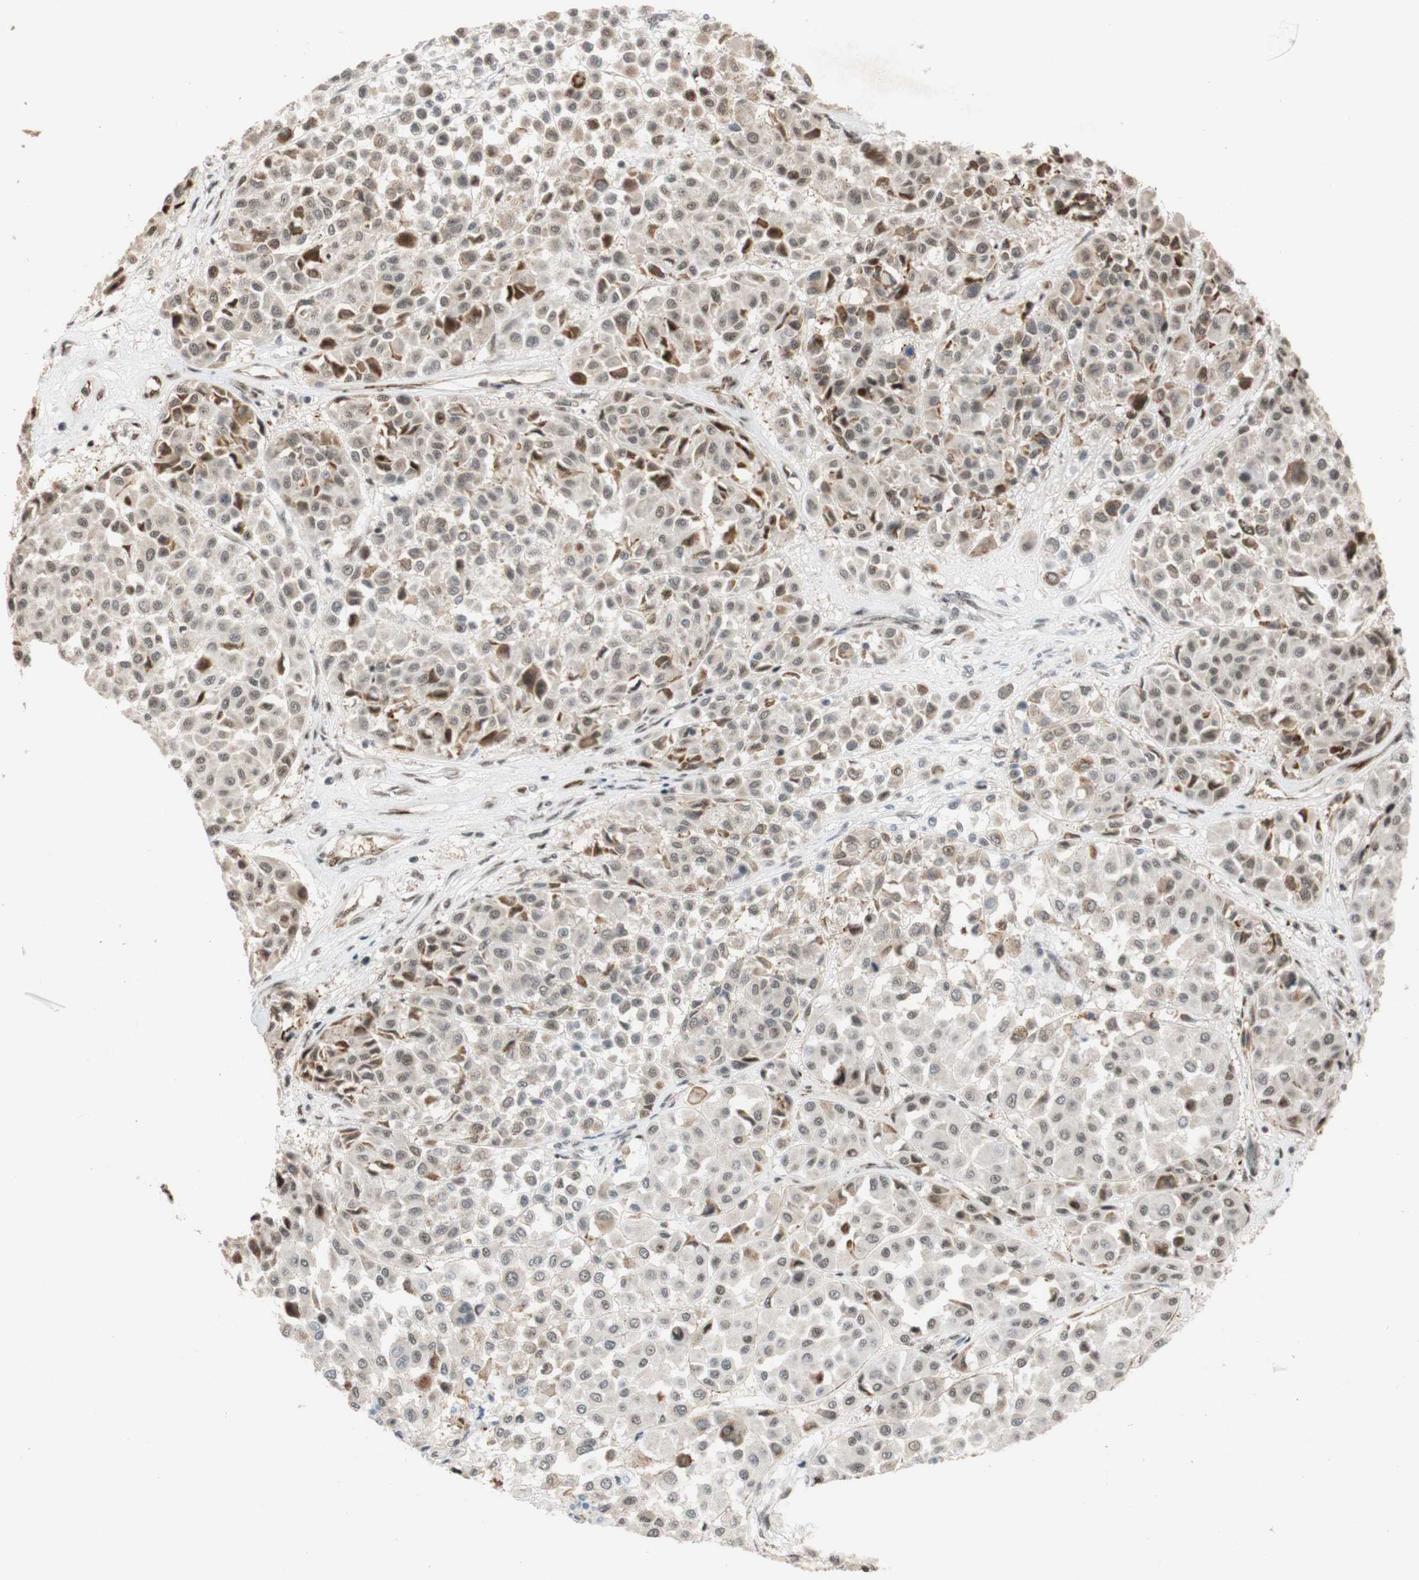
{"staining": {"intensity": "moderate", "quantity": "25%-75%", "location": "cytoplasmic/membranous"}, "tissue": "melanoma", "cell_type": "Tumor cells", "image_type": "cancer", "snomed": [{"axis": "morphology", "description": "Malignant melanoma, Metastatic site"}, {"axis": "topography", "description": "Soft tissue"}], "caption": "Immunohistochemistry (IHC) (DAB) staining of human malignant melanoma (metastatic site) demonstrates moderate cytoplasmic/membranous protein expression in about 25%-75% of tumor cells. The staining is performed using DAB brown chromogen to label protein expression. The nuclei are counter-stained blue using hematoxylin.", "gene": "SAP18", "patient": {"sex": "male", "age": 41}}